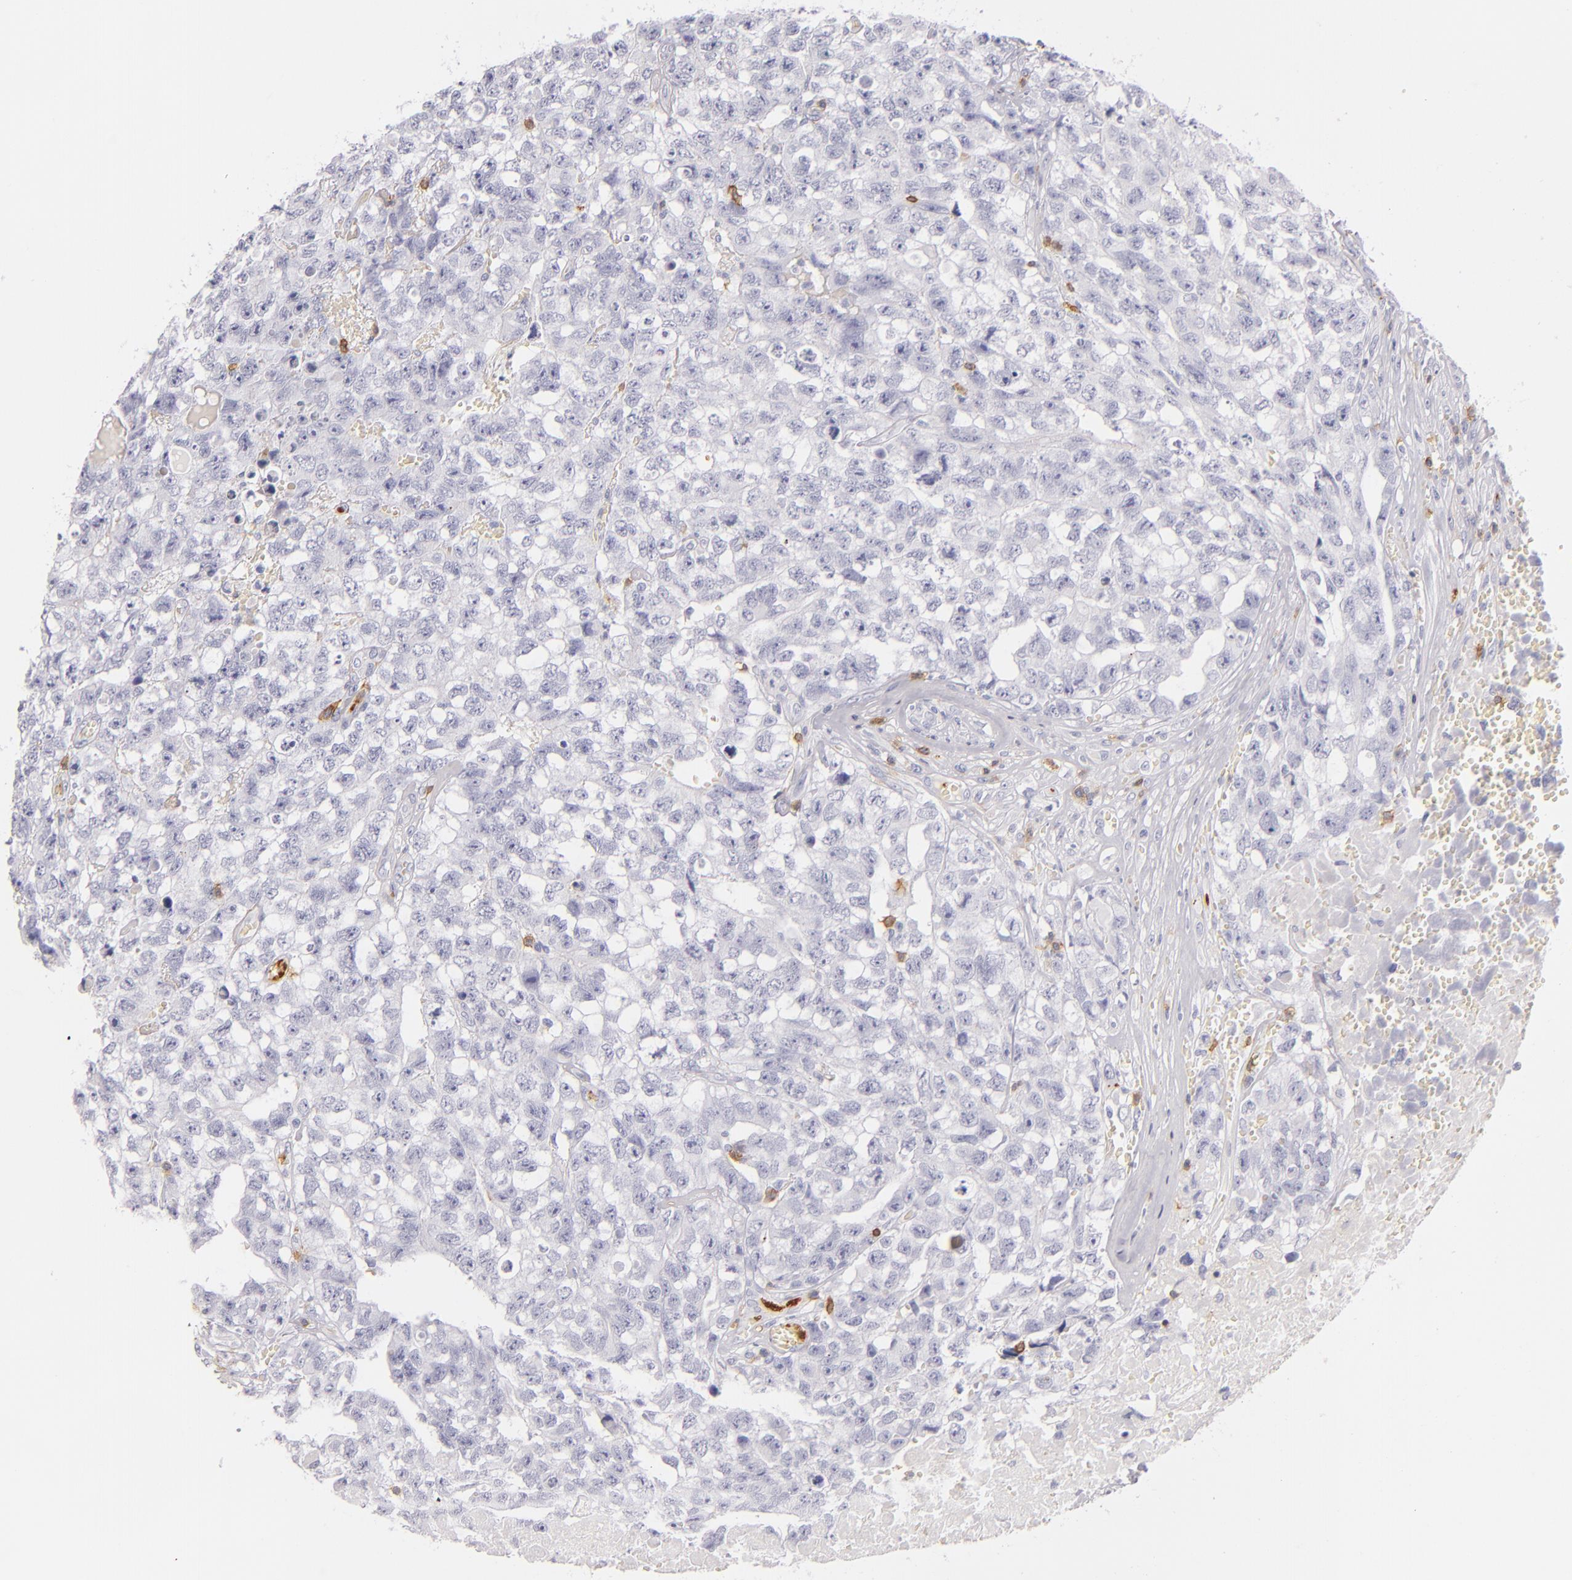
{"staining": {"intensity": "negative", "quantity": "none", "location": "none"}, "tissue": "testis cancer", "cell_type": "Tumor cells", "image_type": "cancer", "snomed": [{"axis": "morphology", "description": "Carcinoma, Embryonal, NOS"}, {"axis": "topography", "description": "Testis"}], "caption": "Immunohistochemistry (IHC) histopathology image of testis embryonal carcinoma stained for a protein (brown), which demonstrates no staining in tumor cells.", "gene": "LAT", "patient": {"sex": "male", "age": 31}}